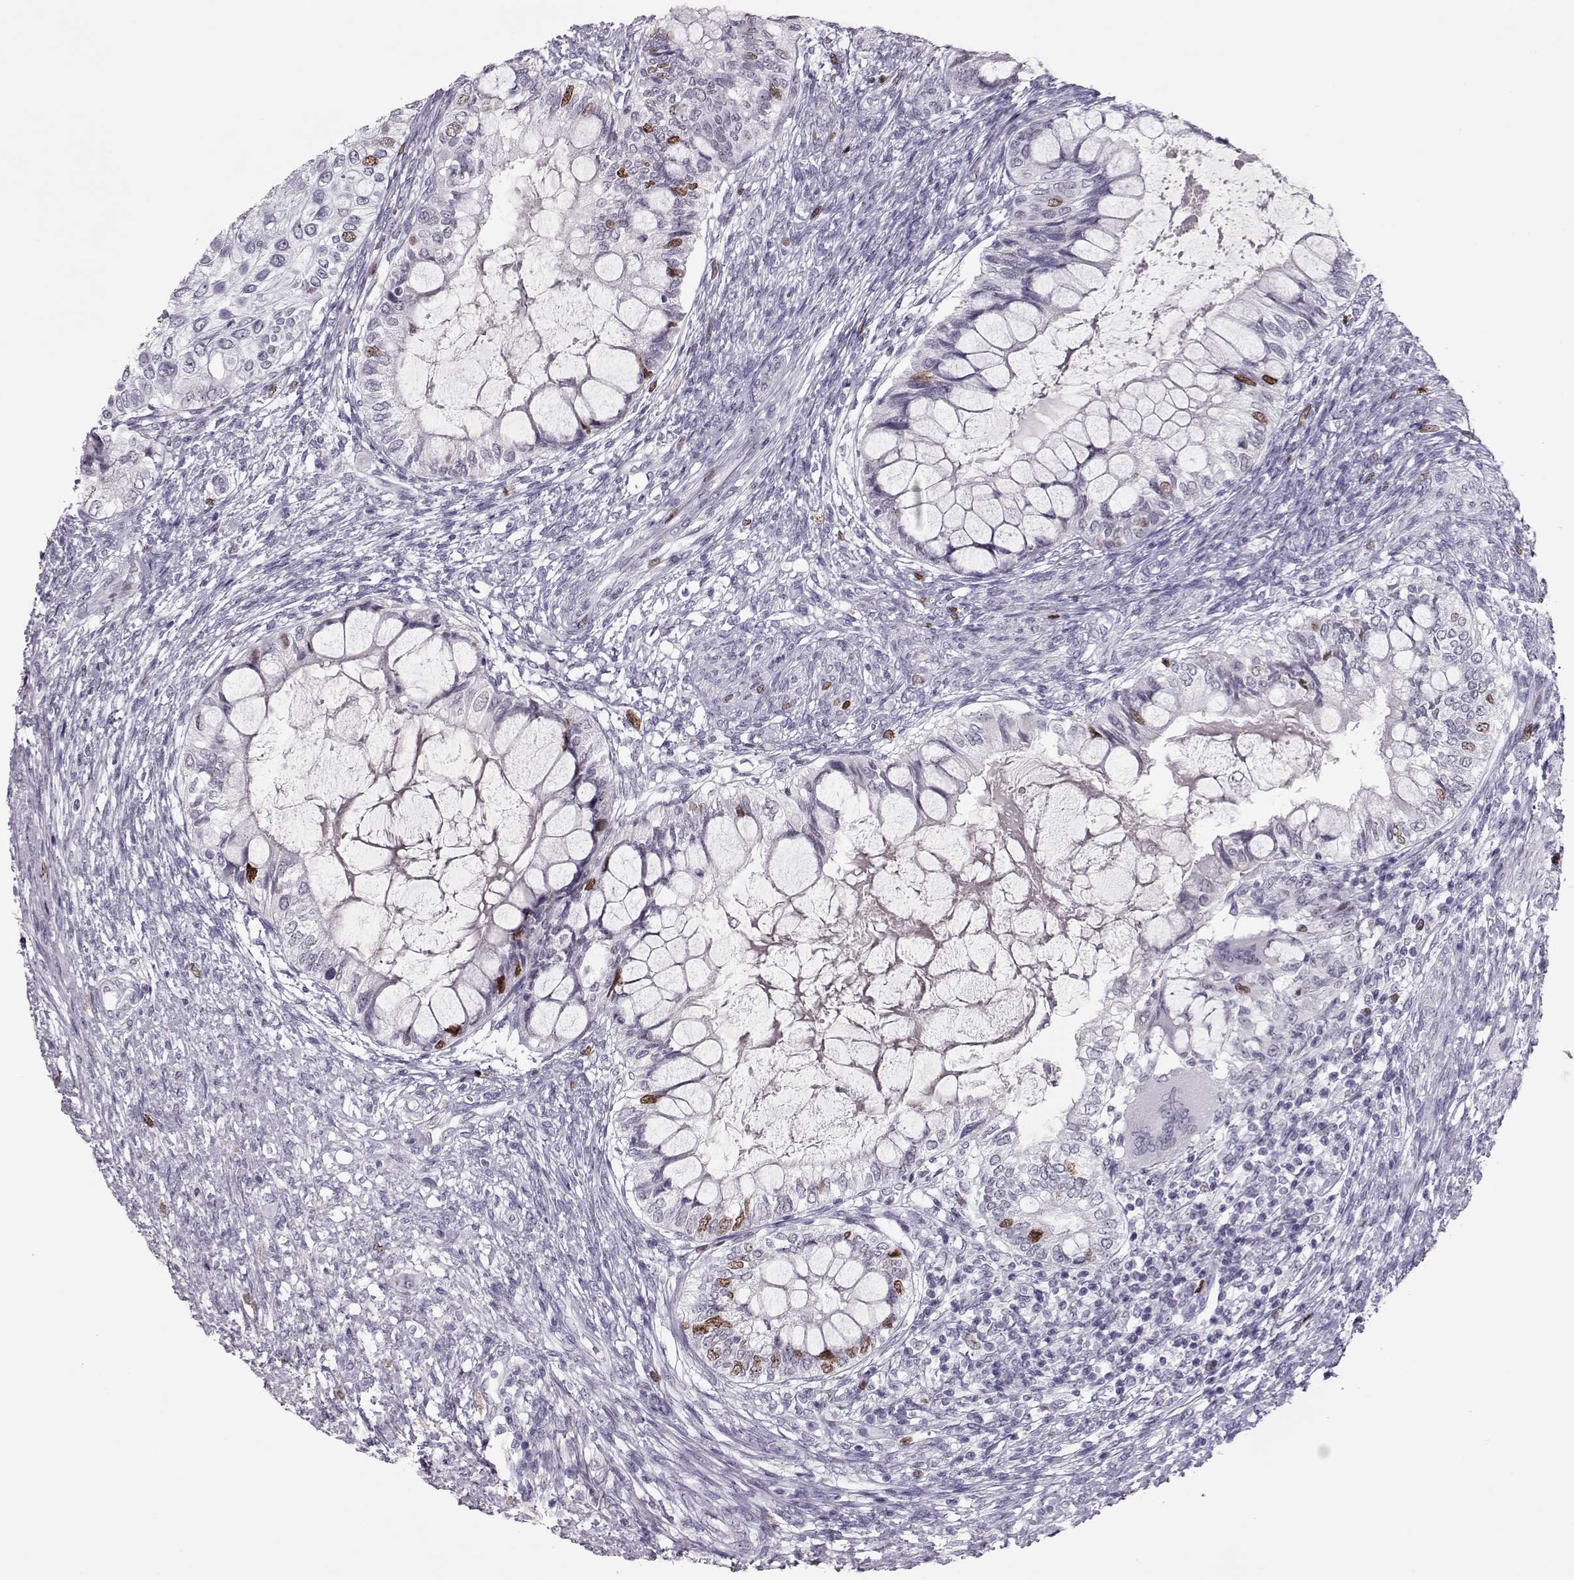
{"staining": {"intensity": "moderate", "quantity": "<25%", "location": "nuclear"}, "tissue": "testis cancer", "cell_type": "Tumor cells", "image_type": "cancer", "snomed": [{"axis": "morphology", "description": "Seminoma, NOS"}, {"axis": "morphology", "description": "Carcinoma, Embryonal, NOS"}, {"axis": "topography", "description": "Testis"}], "caption": "Testis cancer (seminoma) stained with a brown dye exhibits moderate nuclear positive staining in about <25% of tumor cells.", "gene": "SGO1", "patient": {"sex": "male", "age": 41}}